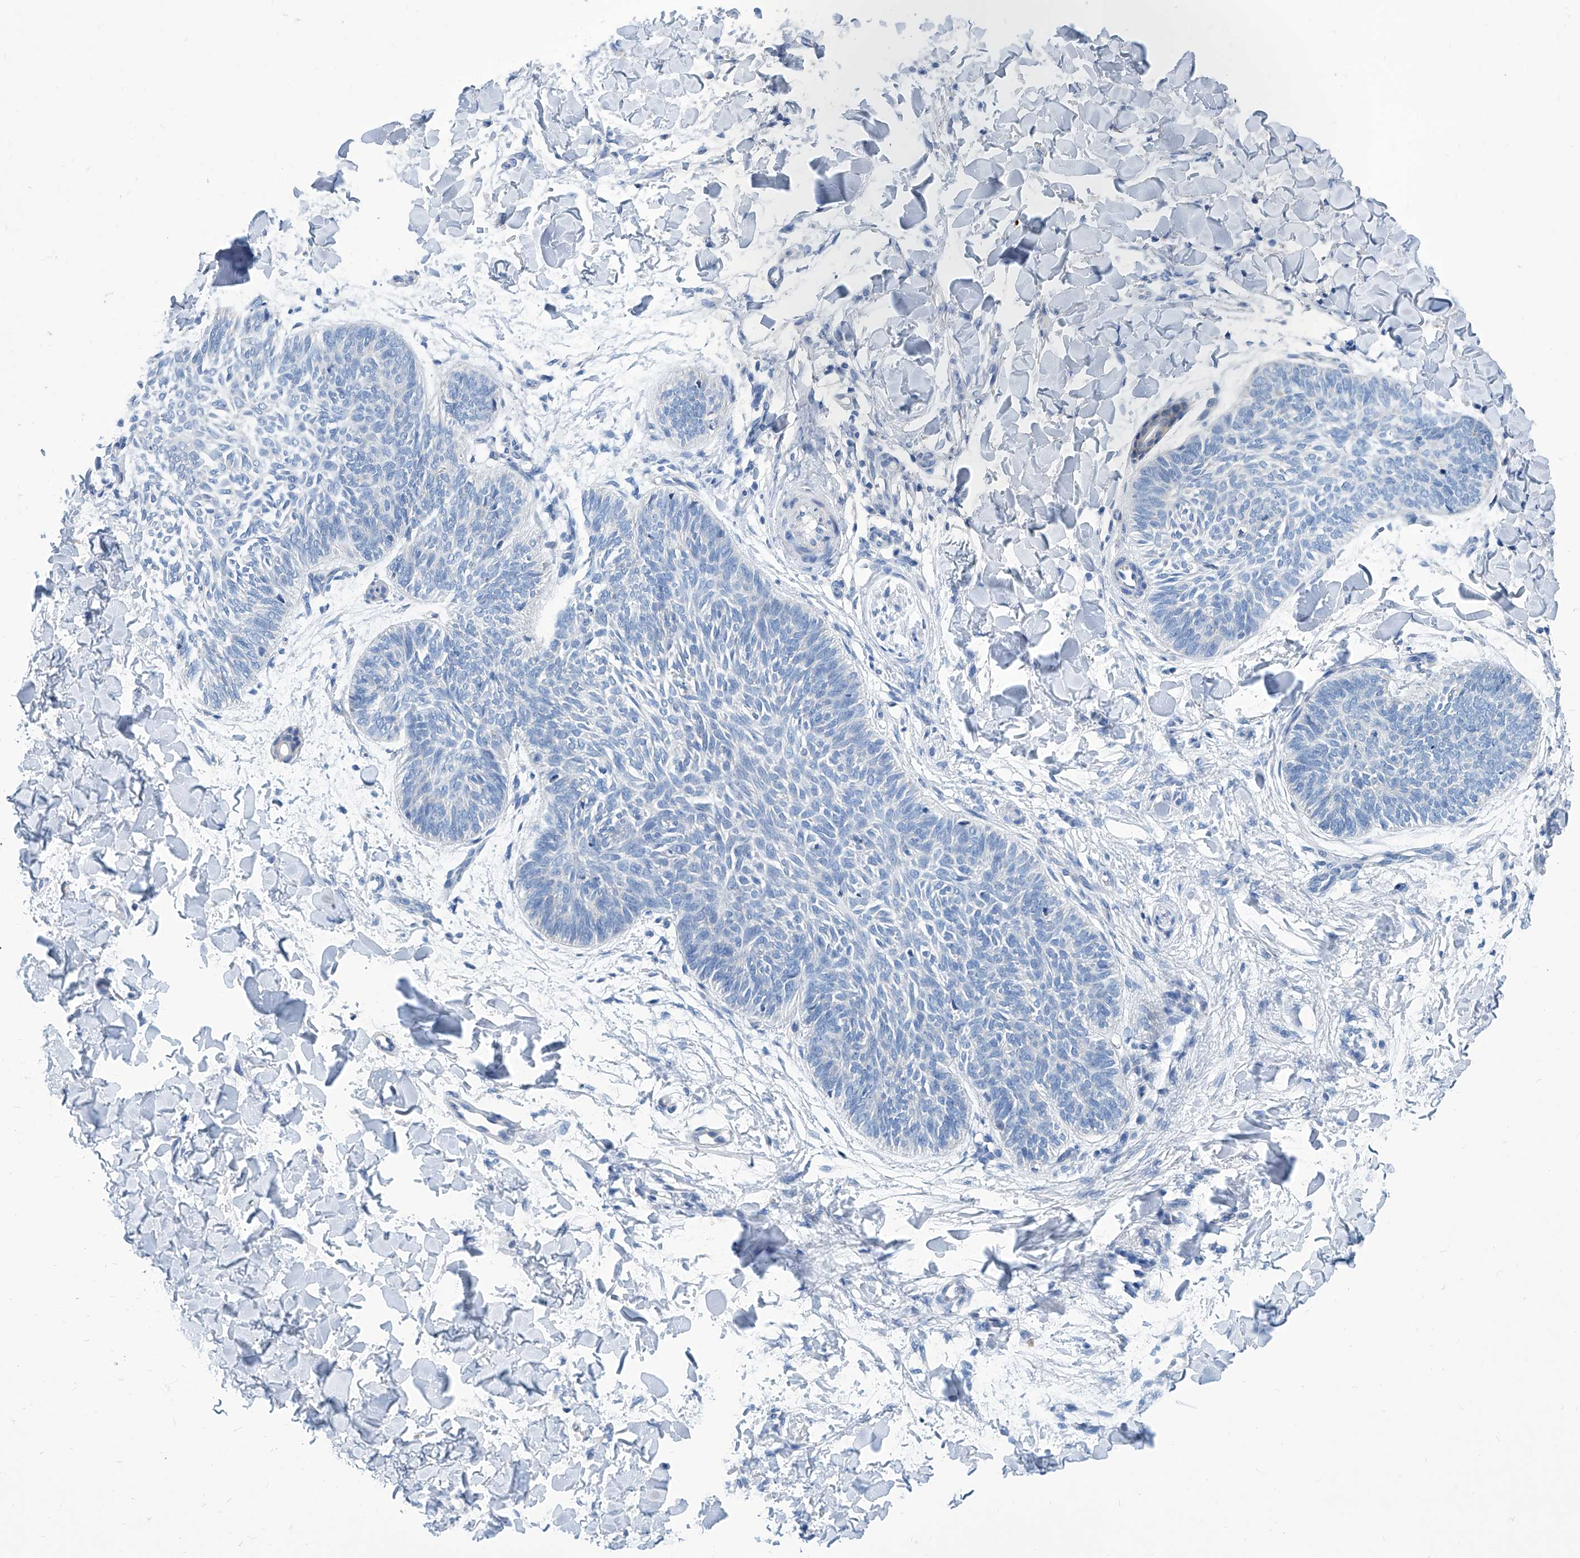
{"staining": {"intensity": "negative", "quantity": "none", "location": "none"}, "tissue": "skin cancer", "cell_type": "Tumor cells", "image_type": "cancer", "snomed": [{"axis": "morphology", "description": "Normal tissue, NOS"}, {"axis": "morphology", "description": "Basal cell carcinoma"}, {"axis": "topography", "description": "Skin"}], "caption": "Photomicrograph shows no protein positivity in tumor cells of skin cancer tissue. (DAB (3,3'-diaminobenzidine) immunohistochemistry visualized using brightfield microscopy, high magnification).", "gene": "ZNF519", "patient": {"sex": "male", "age": 50}}